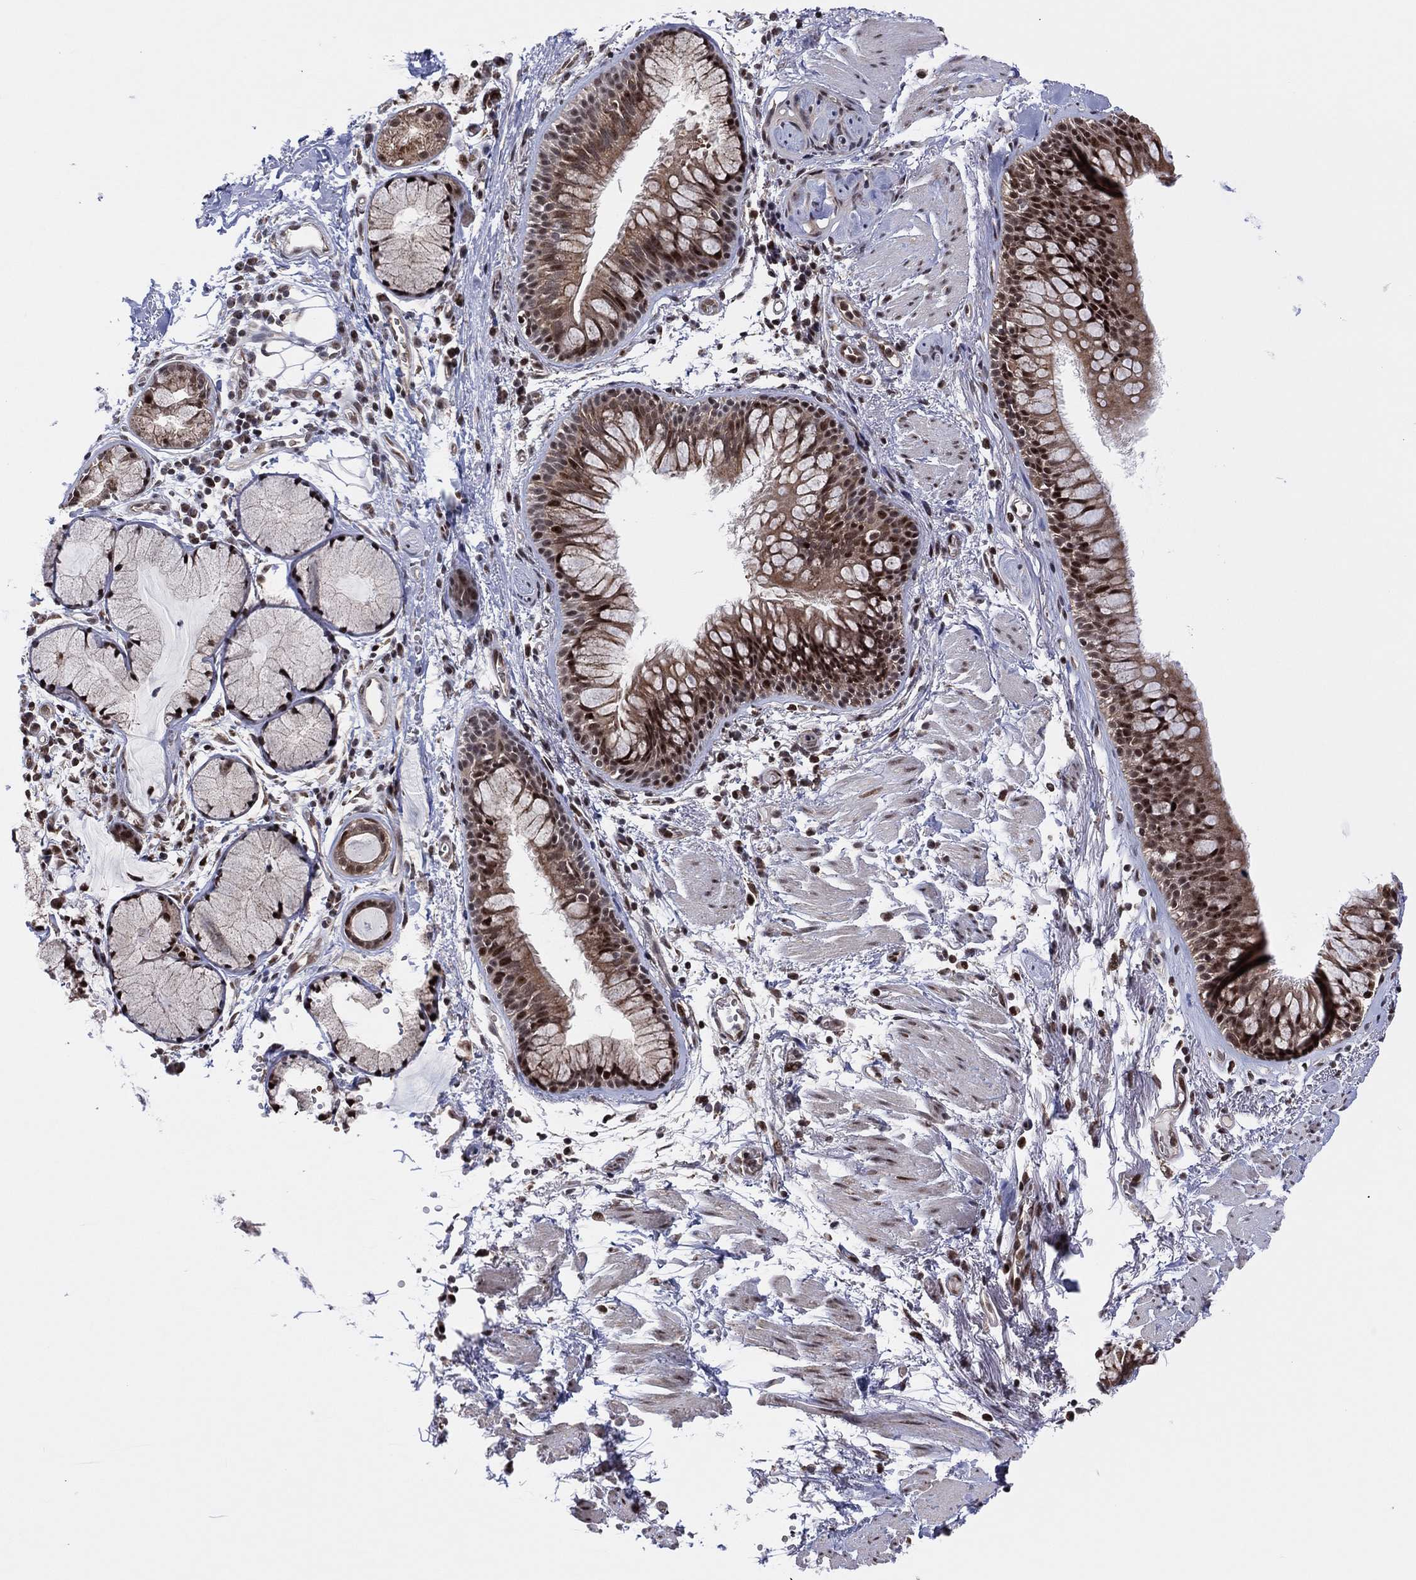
{"staining": {"intensity": "moderate", "quantity": "25%-75%", "location": "nuclear"}, "tissue": "bronchus", "cell_type": "Respiratory epithelial cells", "image_type": "normal", "snomed": [{"axis": "morphology", "description": "Normal tissue, NOS"}, {"axis": "morphology", "description": "Squamous cell carcinoma, NOS"}, {"axis": "topography", "description": "Cartilage tissue"}, {"axis": "topography", "description": "Bronchus"}], "caption": "Immunohistochemical staining of benign bronchus displays moderate nuclear protein expression in about 25%-75% of respiratory epithelial cells. (DAB (3,3'-diaminobenzidine) IHC with brightfield microscopy, high magnification).", "gene": "PIDD1", "patient": {"sex": "male", "age": 72}}